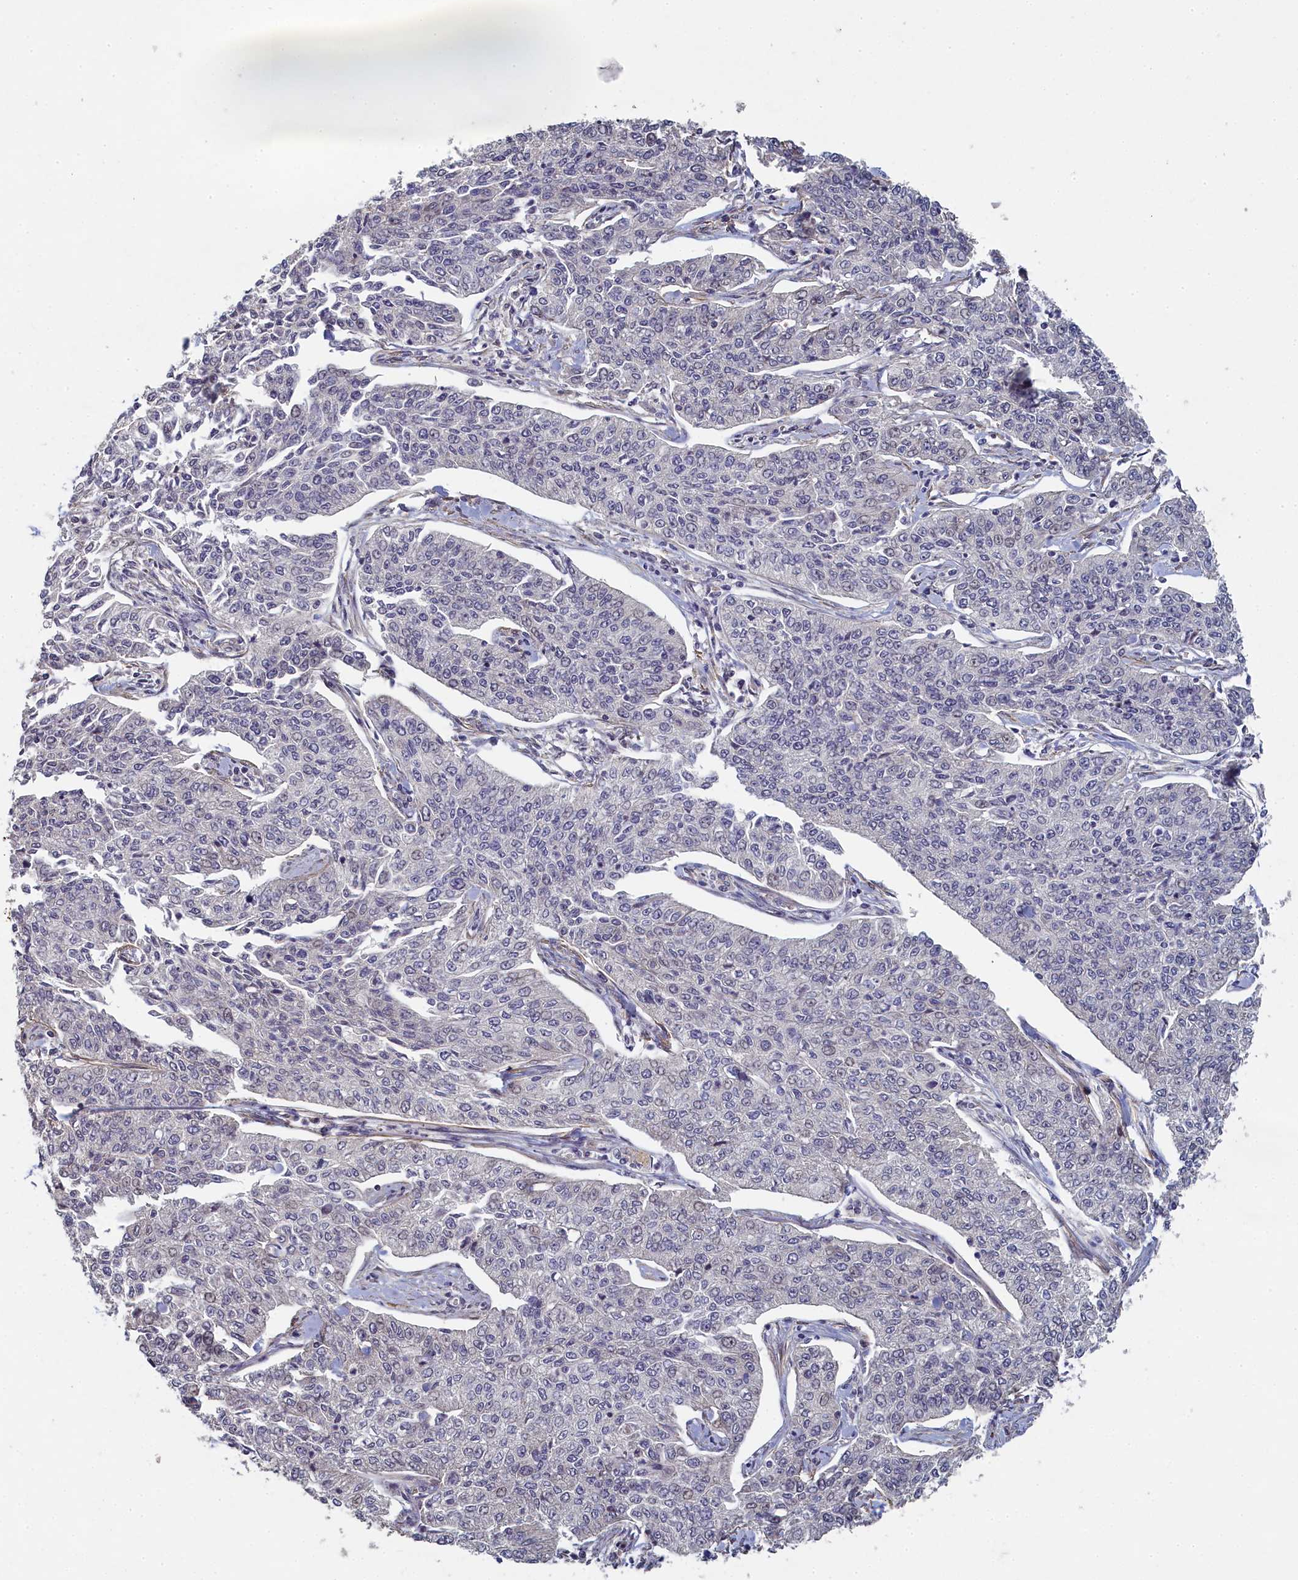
{"staining": {"intensity": "negative", "quantity": "none", "location": "none"}, "tissue": "cervical cancer", "cell_type": "Tumor cells", "image_type": "cancer", "snomed": [{"axis": "morphology", "description": "Squamous cell carcinoma, NOS"}, {"axis": "topography", "description": "Cervix"}], "caption": "This is an immunohistochemistry (IHC) photomicrograph of human cervical squamous cell carcinoma. There is no expression in tumor cells.", "gene": "DIXDC1", "patient": {"sex": "female", "age": 35}}